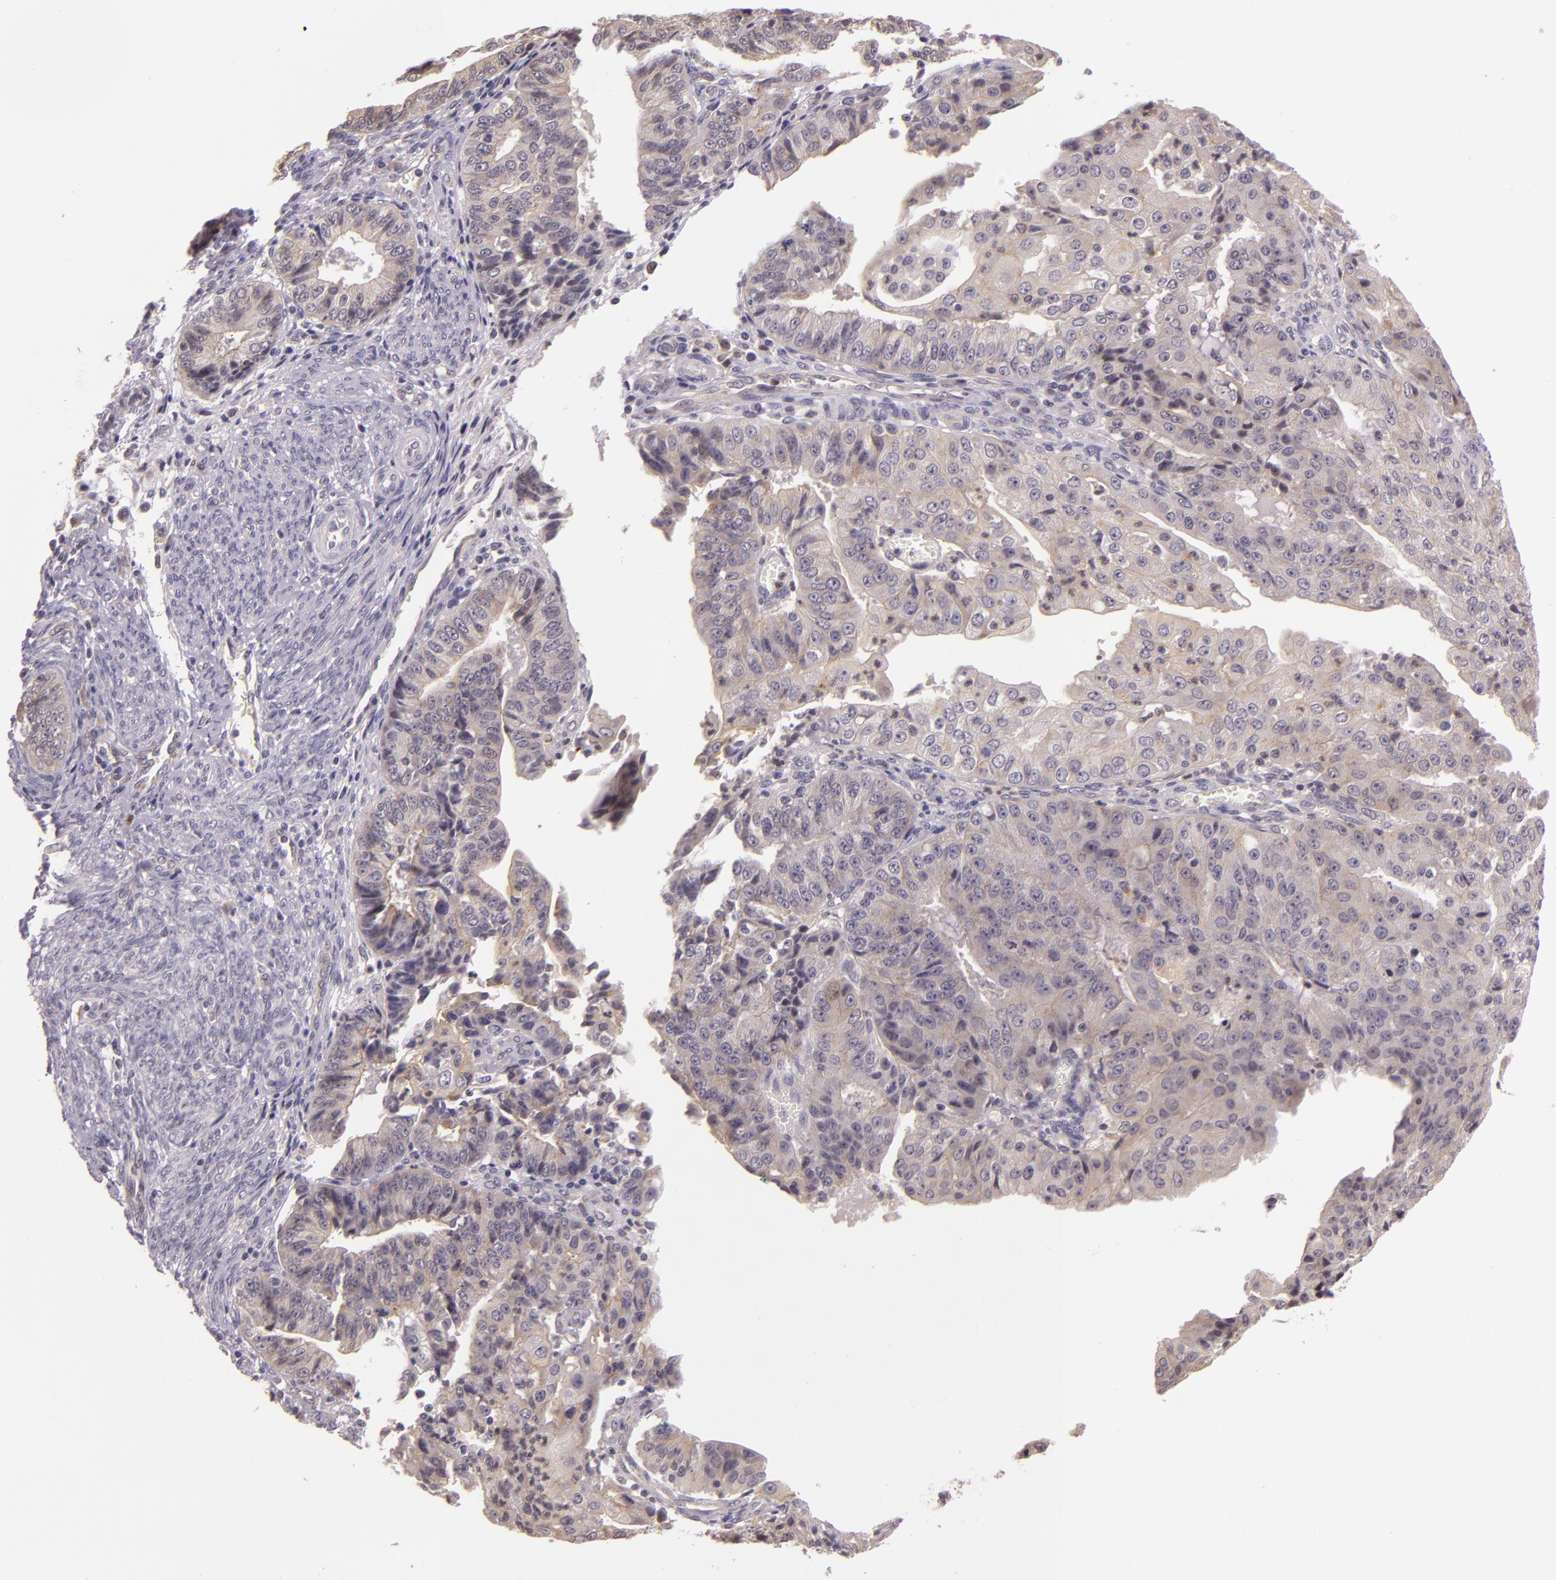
{"staining": {"intensity": "negative", "quantity": "none", "location": "none"}, "tissue": "endometrial cancer", "cell_type": "Tumor cells", "image_type": "cancer", "snomed": [{"axis": "morphology", "description": "Adenocarcinoma, NOS"}, {"axis": "topography", "description": "Endometrium"}], "caption": "This image is of adenocarcinoma (endometrial) stained with immunohistochemistry to label a protein in brown with the nuclei are counter-stained blue. There is no expression in tumor cells.", "gene": "ARMH4", "patient": {"sex": "female", "age": 56}}